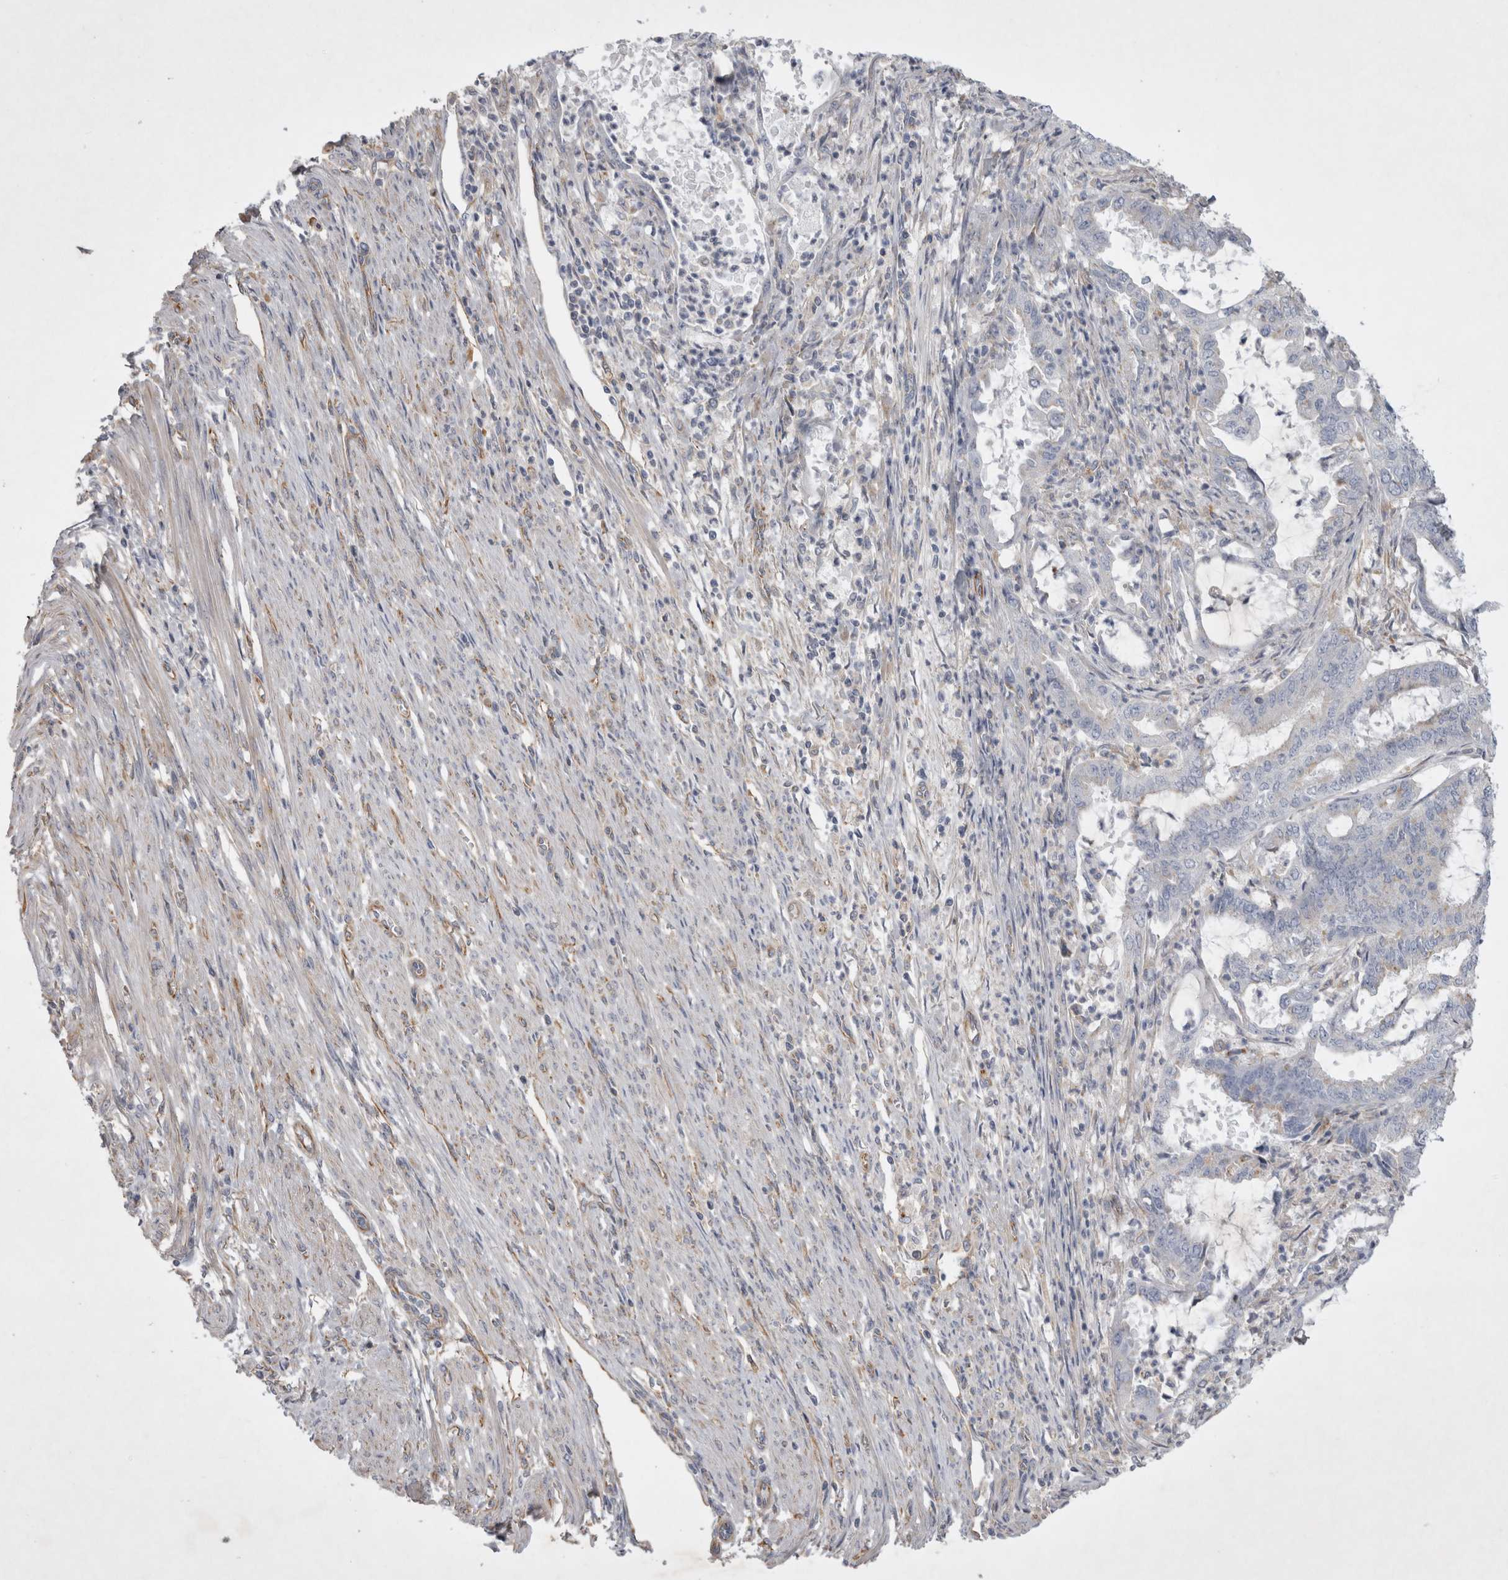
{"staining": {"intensity": "negative", "quantity": "none", "location": "none"}, "tissue": "endometrial cancer", "cell_type": "Tumor cells", "image_type": "cancer", "snomed": [{"axis": "morphology", "description": "Adenocarcinoma, NOS"}, {"axis": "topography", "description": "Endometrium"}], "caption": "Human endometrial cancer stained for a protein using immunohistochemistry (IHC) displays no expression in tumor cells.", "gene": "STRADB", "patient": {"sex": "female", "age": 51}}